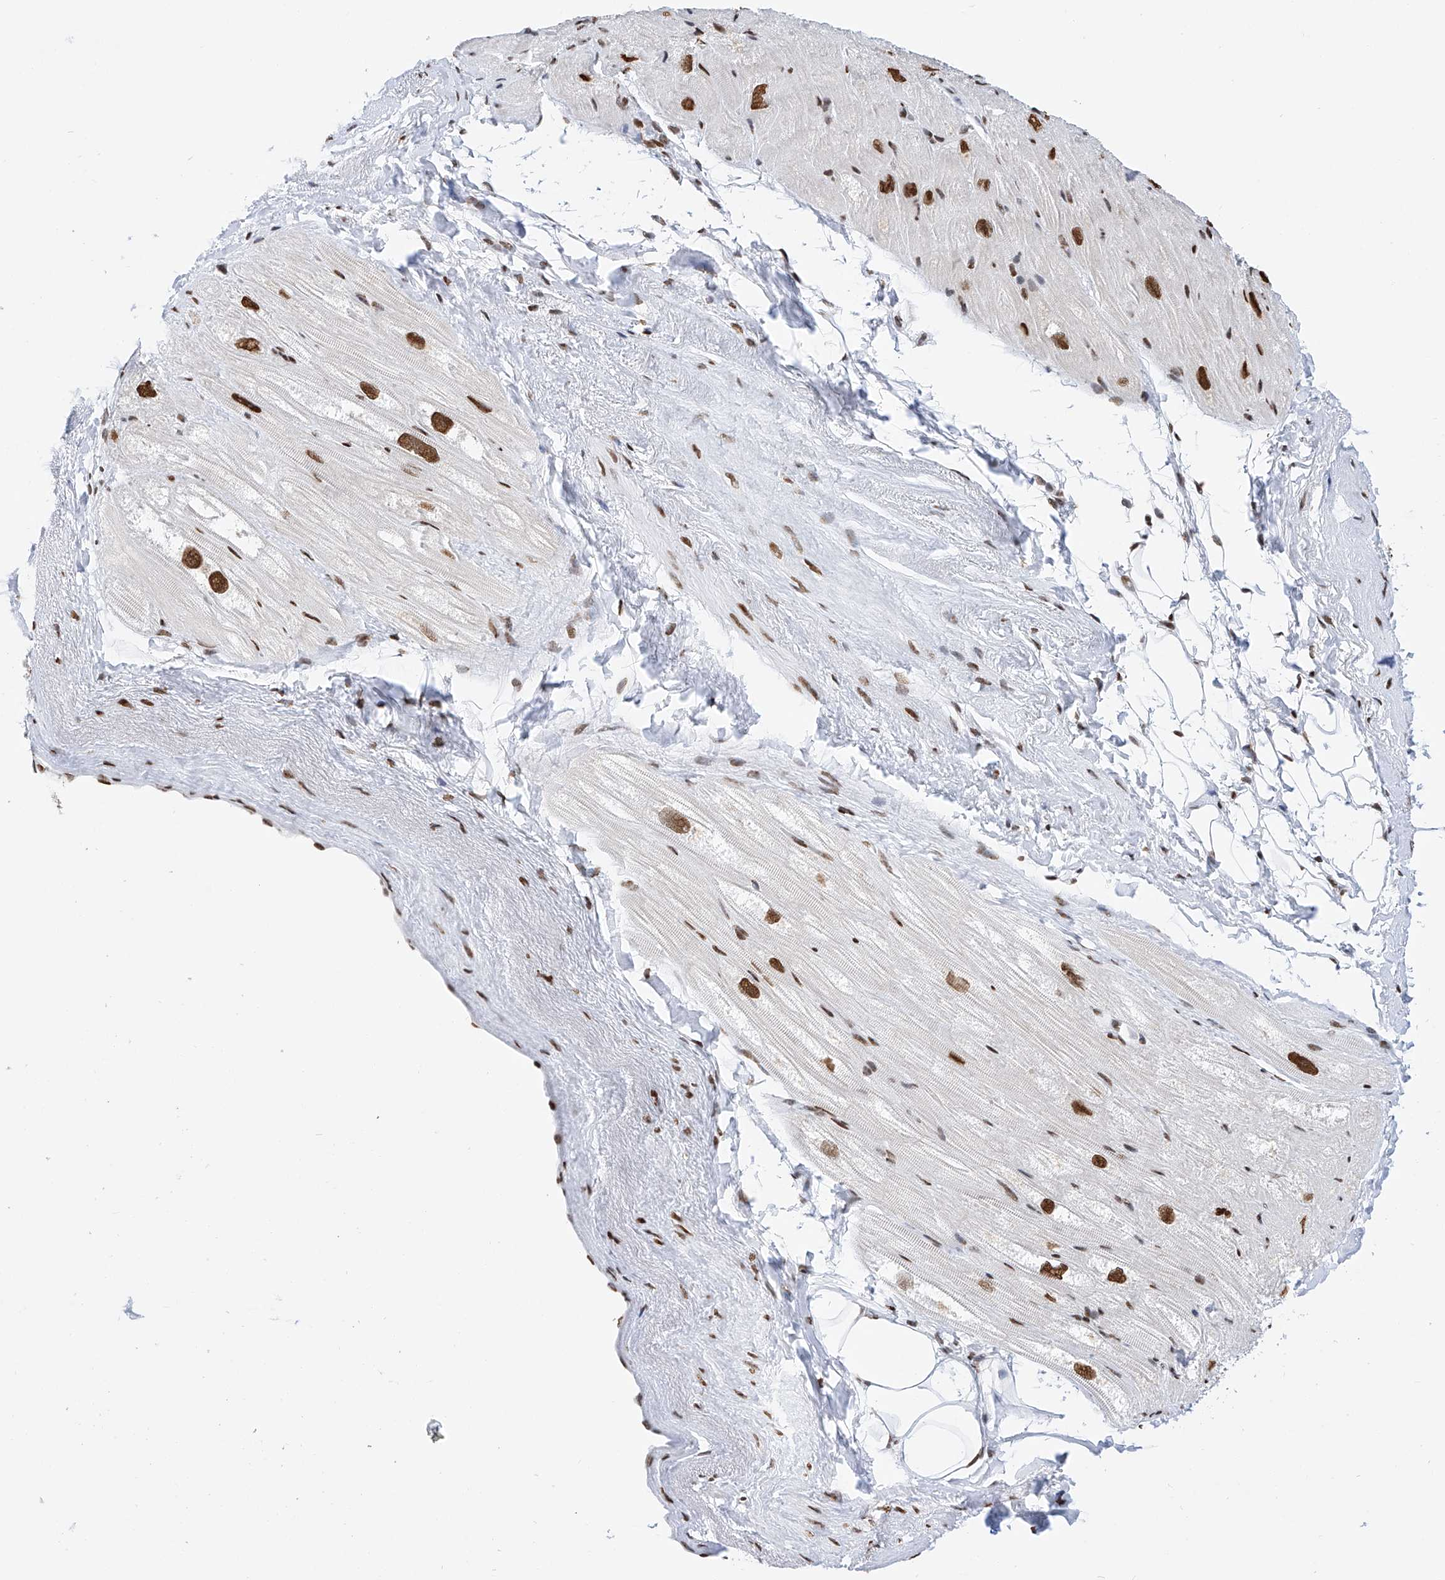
{"staining": {"intensity": "strong", "quantity": "25%-75%", "location": "nuclear"}, "tissue": "heart muscle", "cell_type": "Cardiomyocytes", "image_type": "normal", "snomed": [{"axis": "morphology", "description": "Normal tissue, NOS"}, {"axis": "topography", "description": "Heart"}], "caption": "Brown immunohistochemical staining in unremarkable heart muscle shows strong nuclear expression in approximately 25%-75% of cardiomyocytes.", "gene": "SRSF6", "patient": {"sex": "male", "age": 50}}